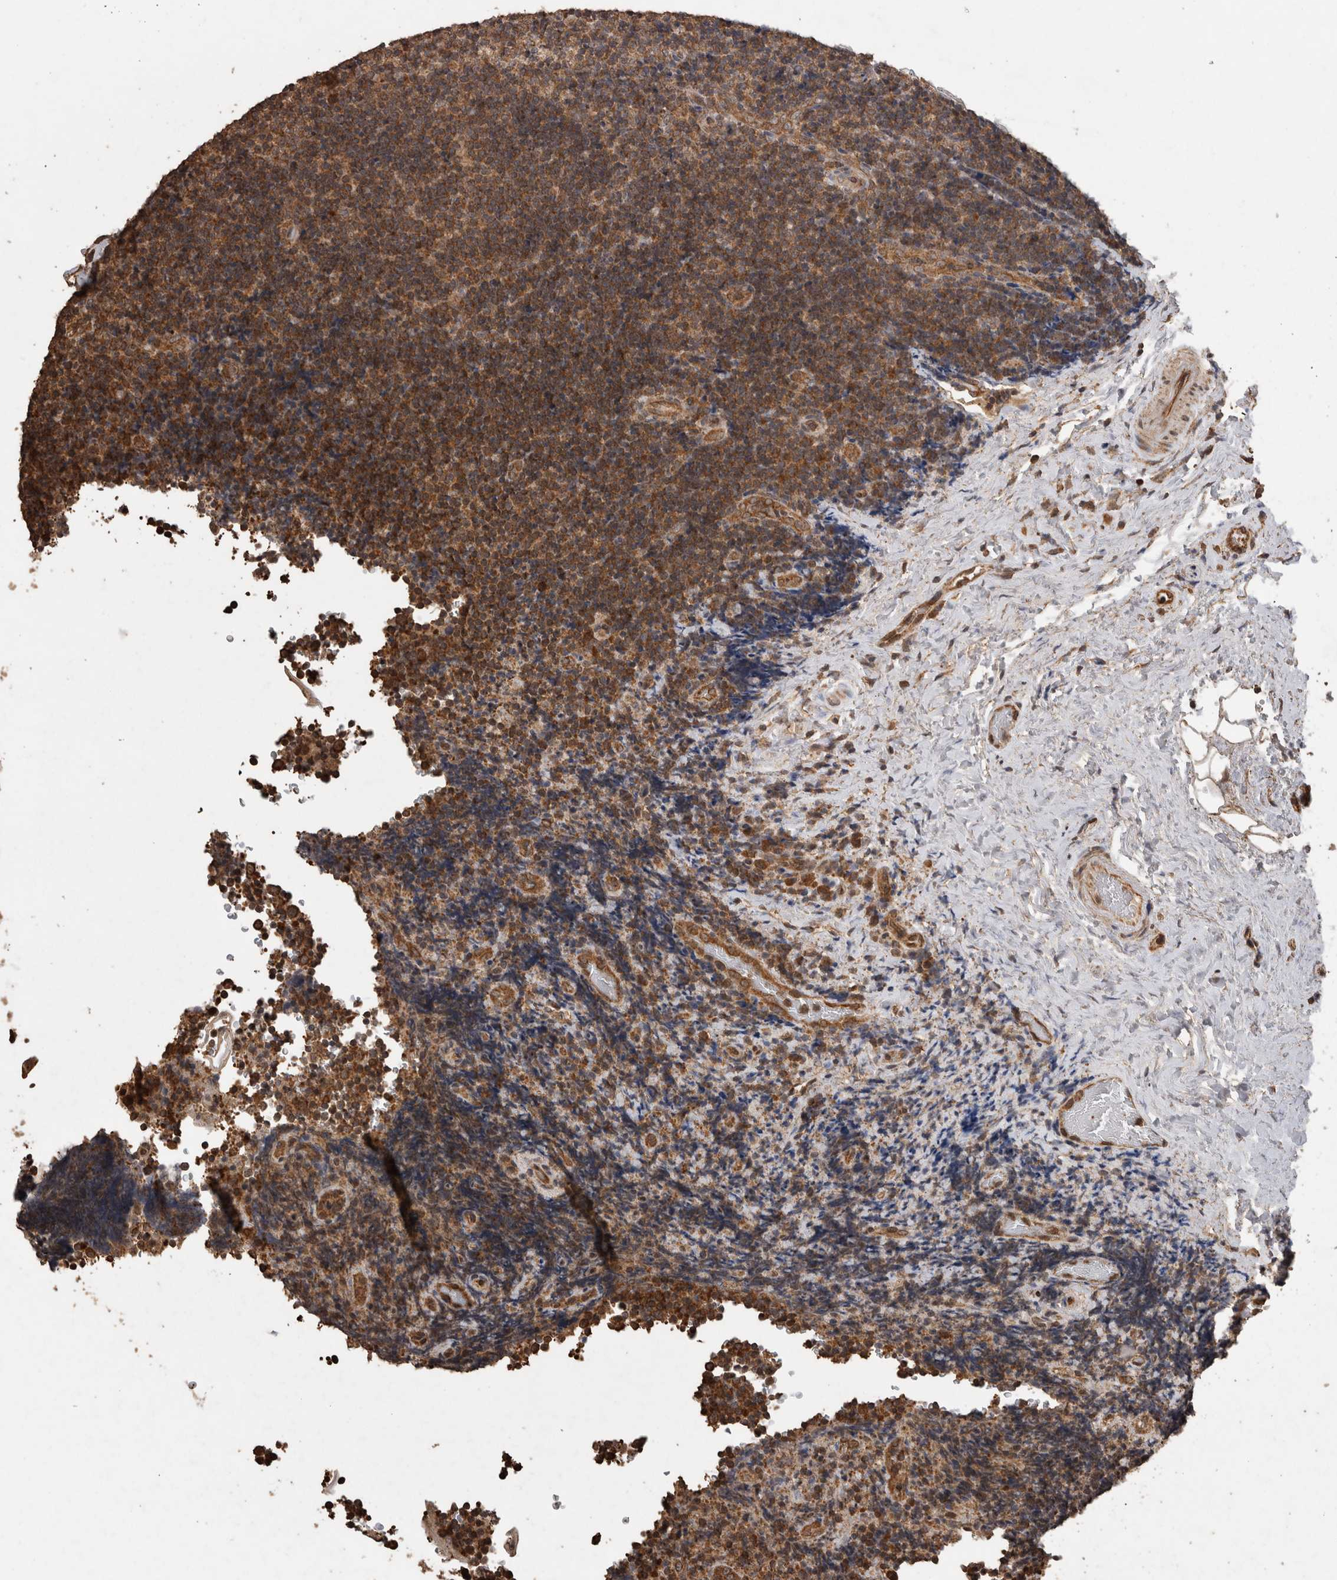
{"staining": {"intensity": "strong", "quantity": ">75%", "location": "cytoplasmic/membranous"}, "tissue": "lymphoma", "cell_type": "Tumor cells", "image_type": "cancer", "snomed": [{"axis": "morphology", "description": "Malignant lymphoma, non-Hodgkin's type, High grade"}, {"axis": "topography", "description": "Tonsil"}], "caption": "About >75% of tumor cells in human malignant lymphoma, non-Hodgkin's type (high-grade) display strong cytoplasmic/membranous protein positivity as visualized by brown immunohistochemical staining.", "gene": "PINK1", "patient": {"sex": "female", "age": 36}}